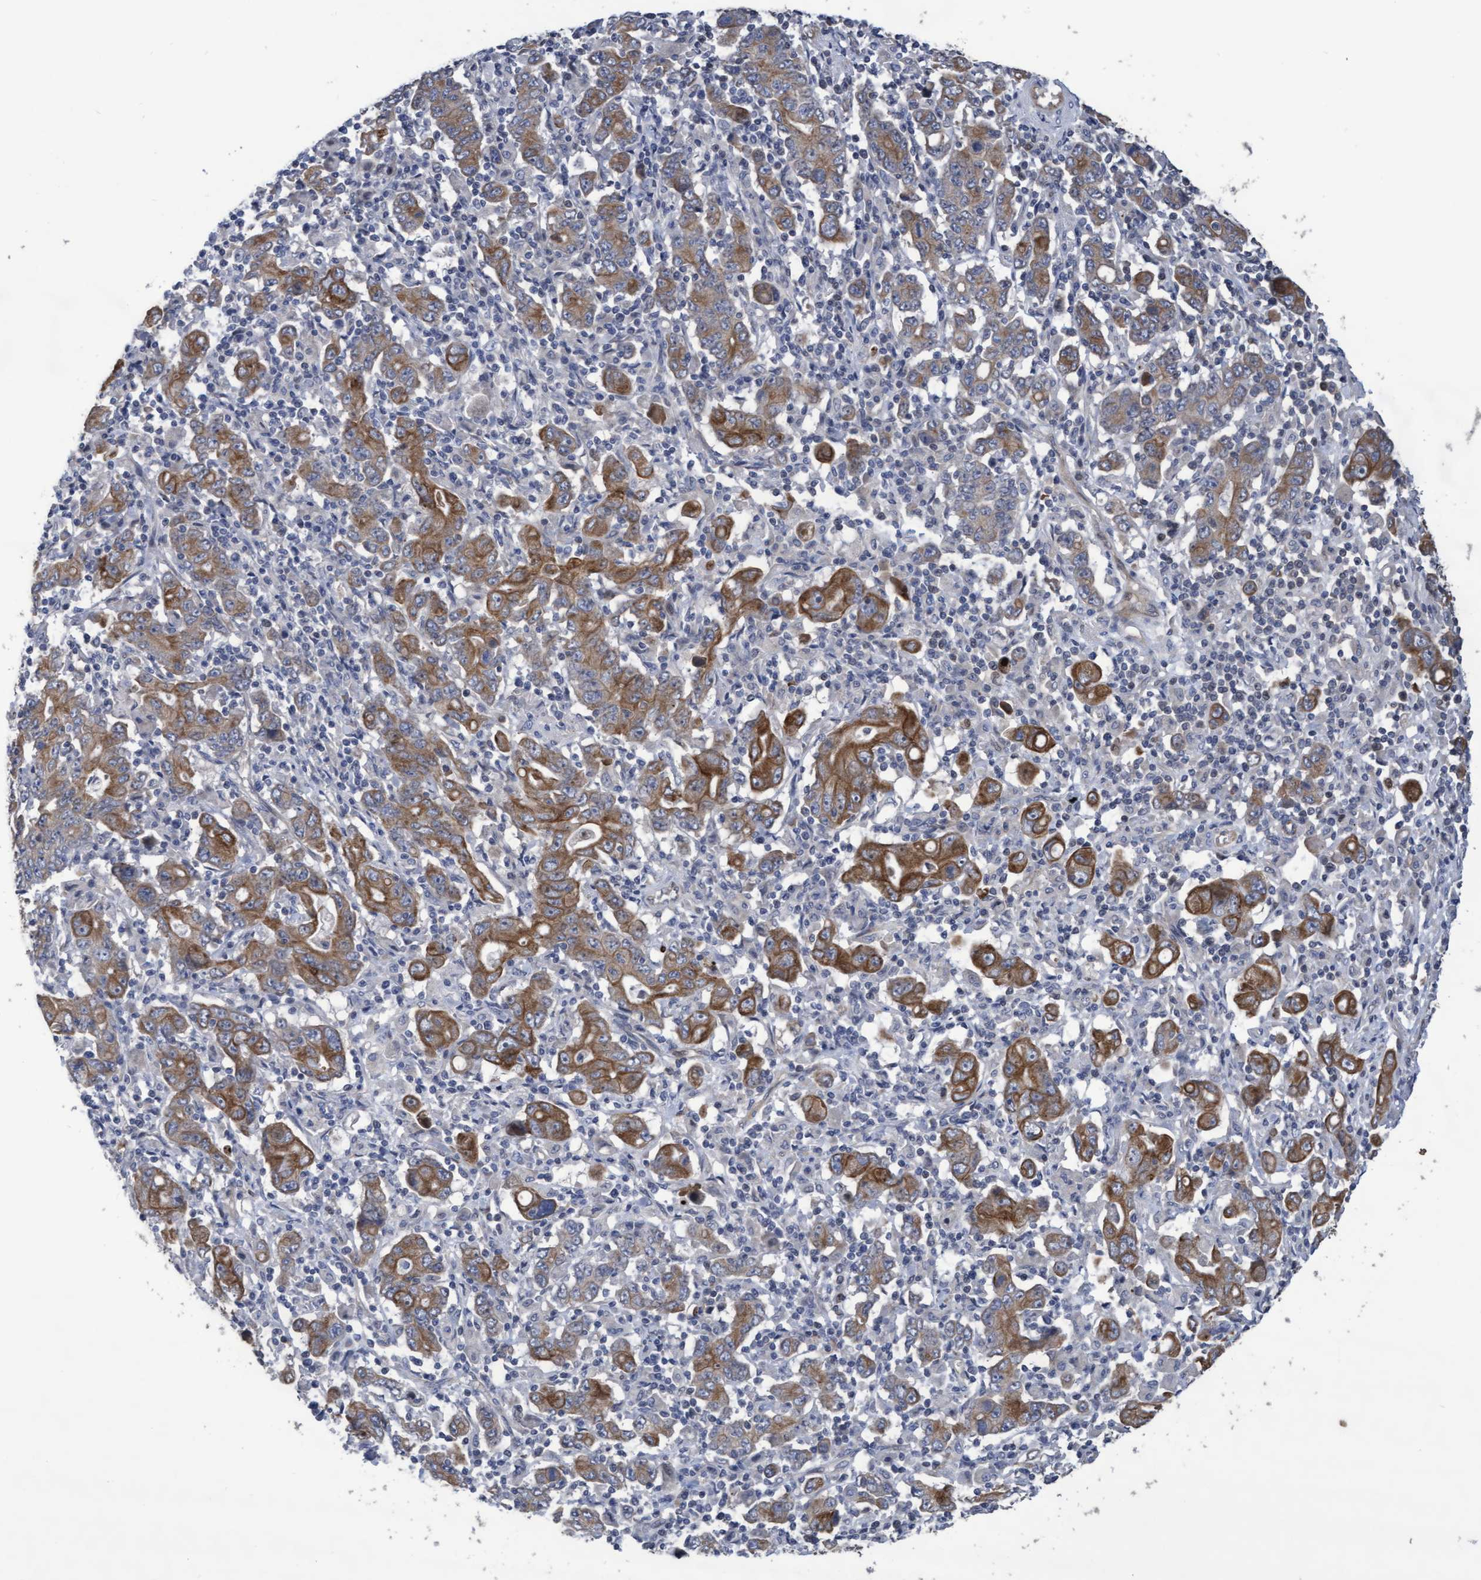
{"staining": {"intensity": "moderate", "quantity": ">75%", "location": "cytoplasmic/membranous"}, "tissue": "stomach cancer", "cell_type": "Tumor cells", "image_type": "cancer", "snomed": [{"axis": "morphology", "description": "Adenocarcinoma, NOS"}, {"axis": "topography", "description": "Stomach, upper"}], "caption": "A photomicrograph of stomach cancer stained for a protein displays moderate cytoplasmic/membranous brown staining in tumor cells.", "gene": "KRT24", "patient": {"sex": "male", "age": 69}}